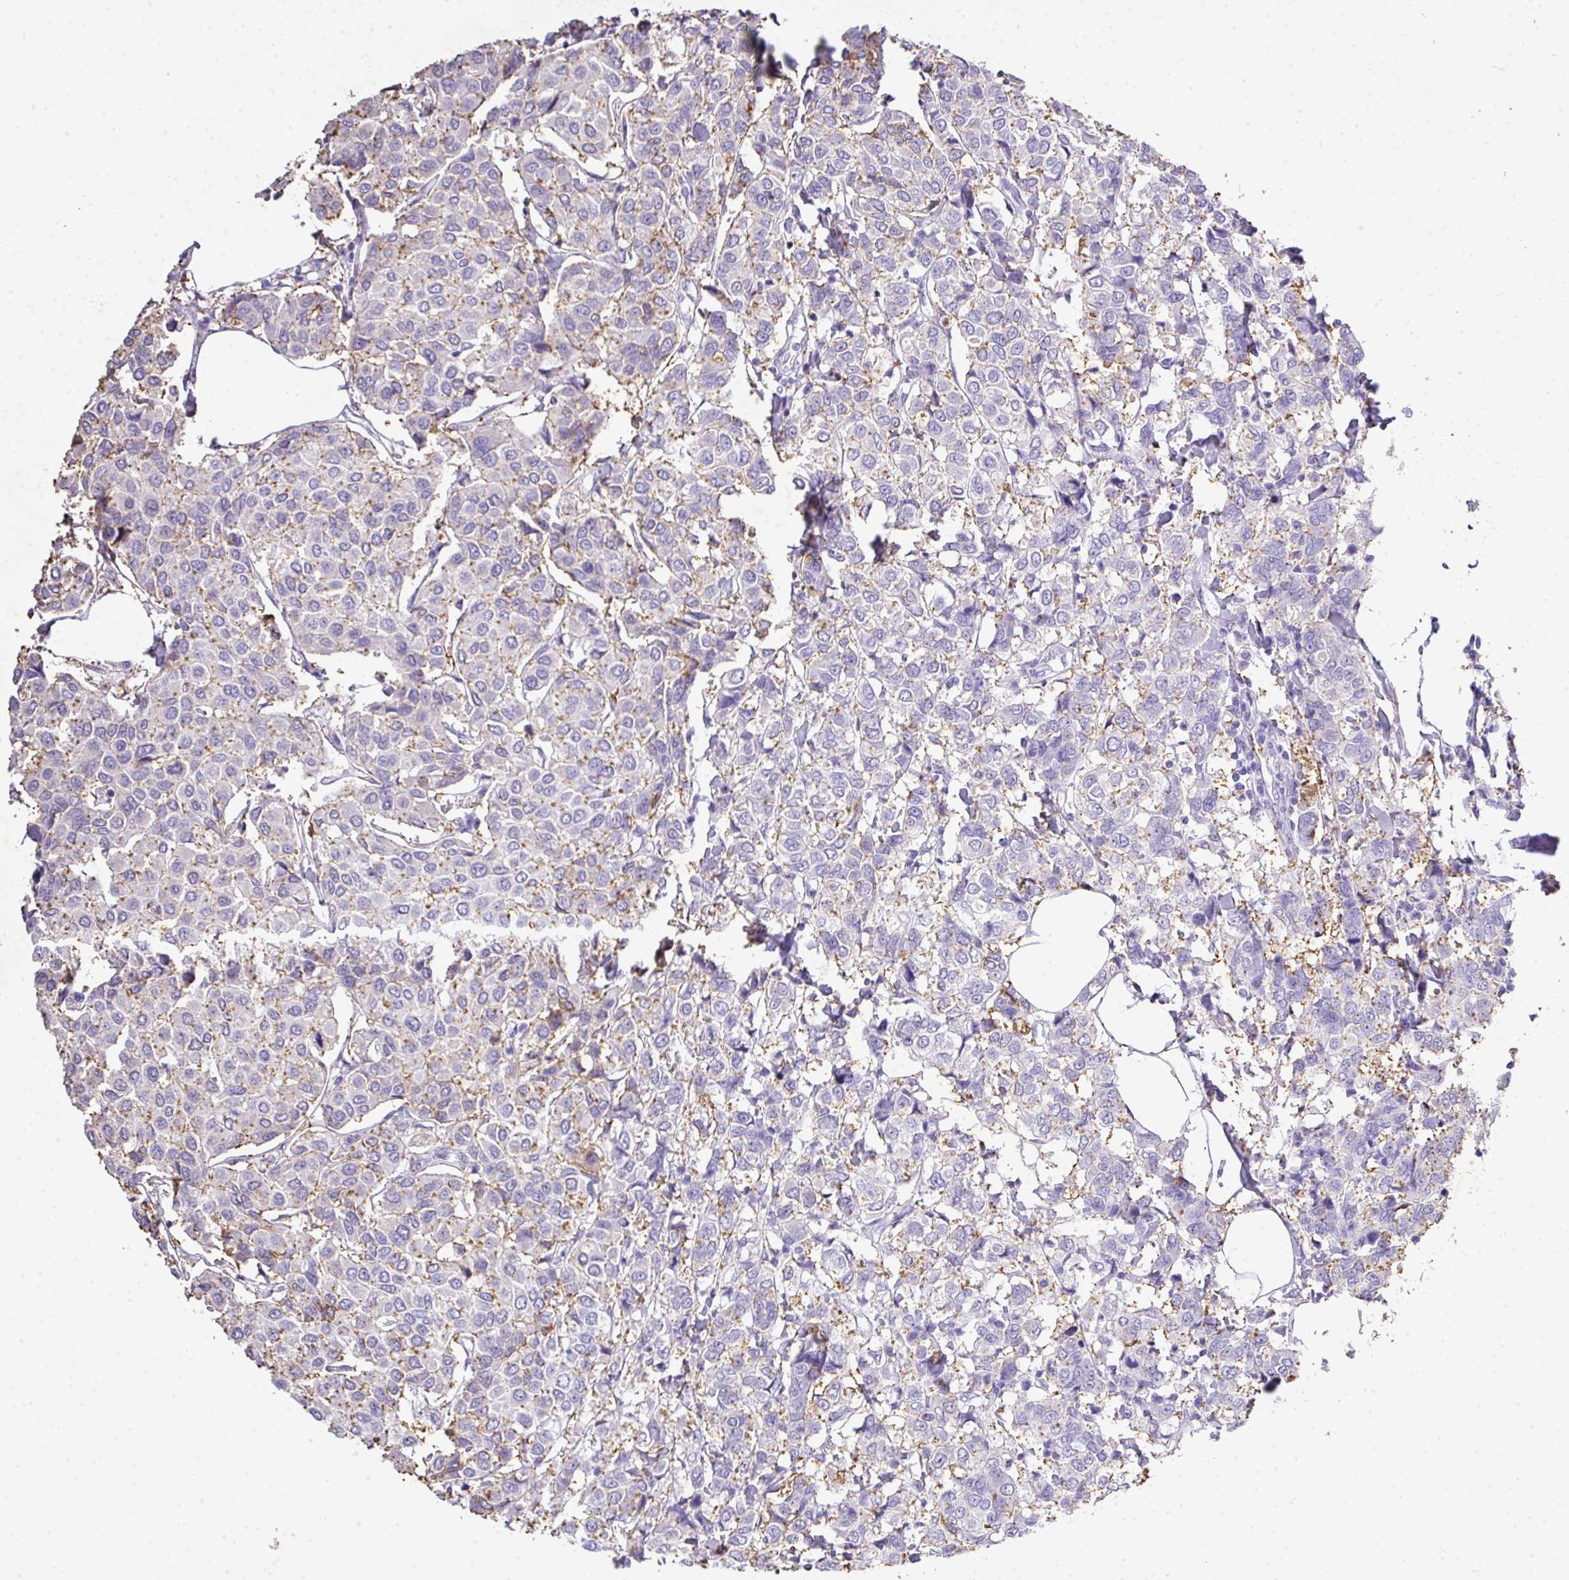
{"staining": {"intensity": "negative", "quantity": "none", "location": "none"}, "tissue": "breast cancer", "cell_type": "Tumor cells", "image_type": "cancer", "snomed": [{"axis": "morphology", "description": "Duct carcinoma"}, {"axis": "topography", "description": "Breast"}], "caption": "Immunohistochemistry (IHC) photomicrograph of human breast cancer (intraductal carcinoma) stained for a protein (brown), which reveals no positivity in tumor cells. Brightfield microscopy of immunohistochemistry stained with DAB (brown) and hematoxylin (blue), captured at high magnification.", "gene": "KCNJ11", "patient": {"sex": "female", "age": 55}}